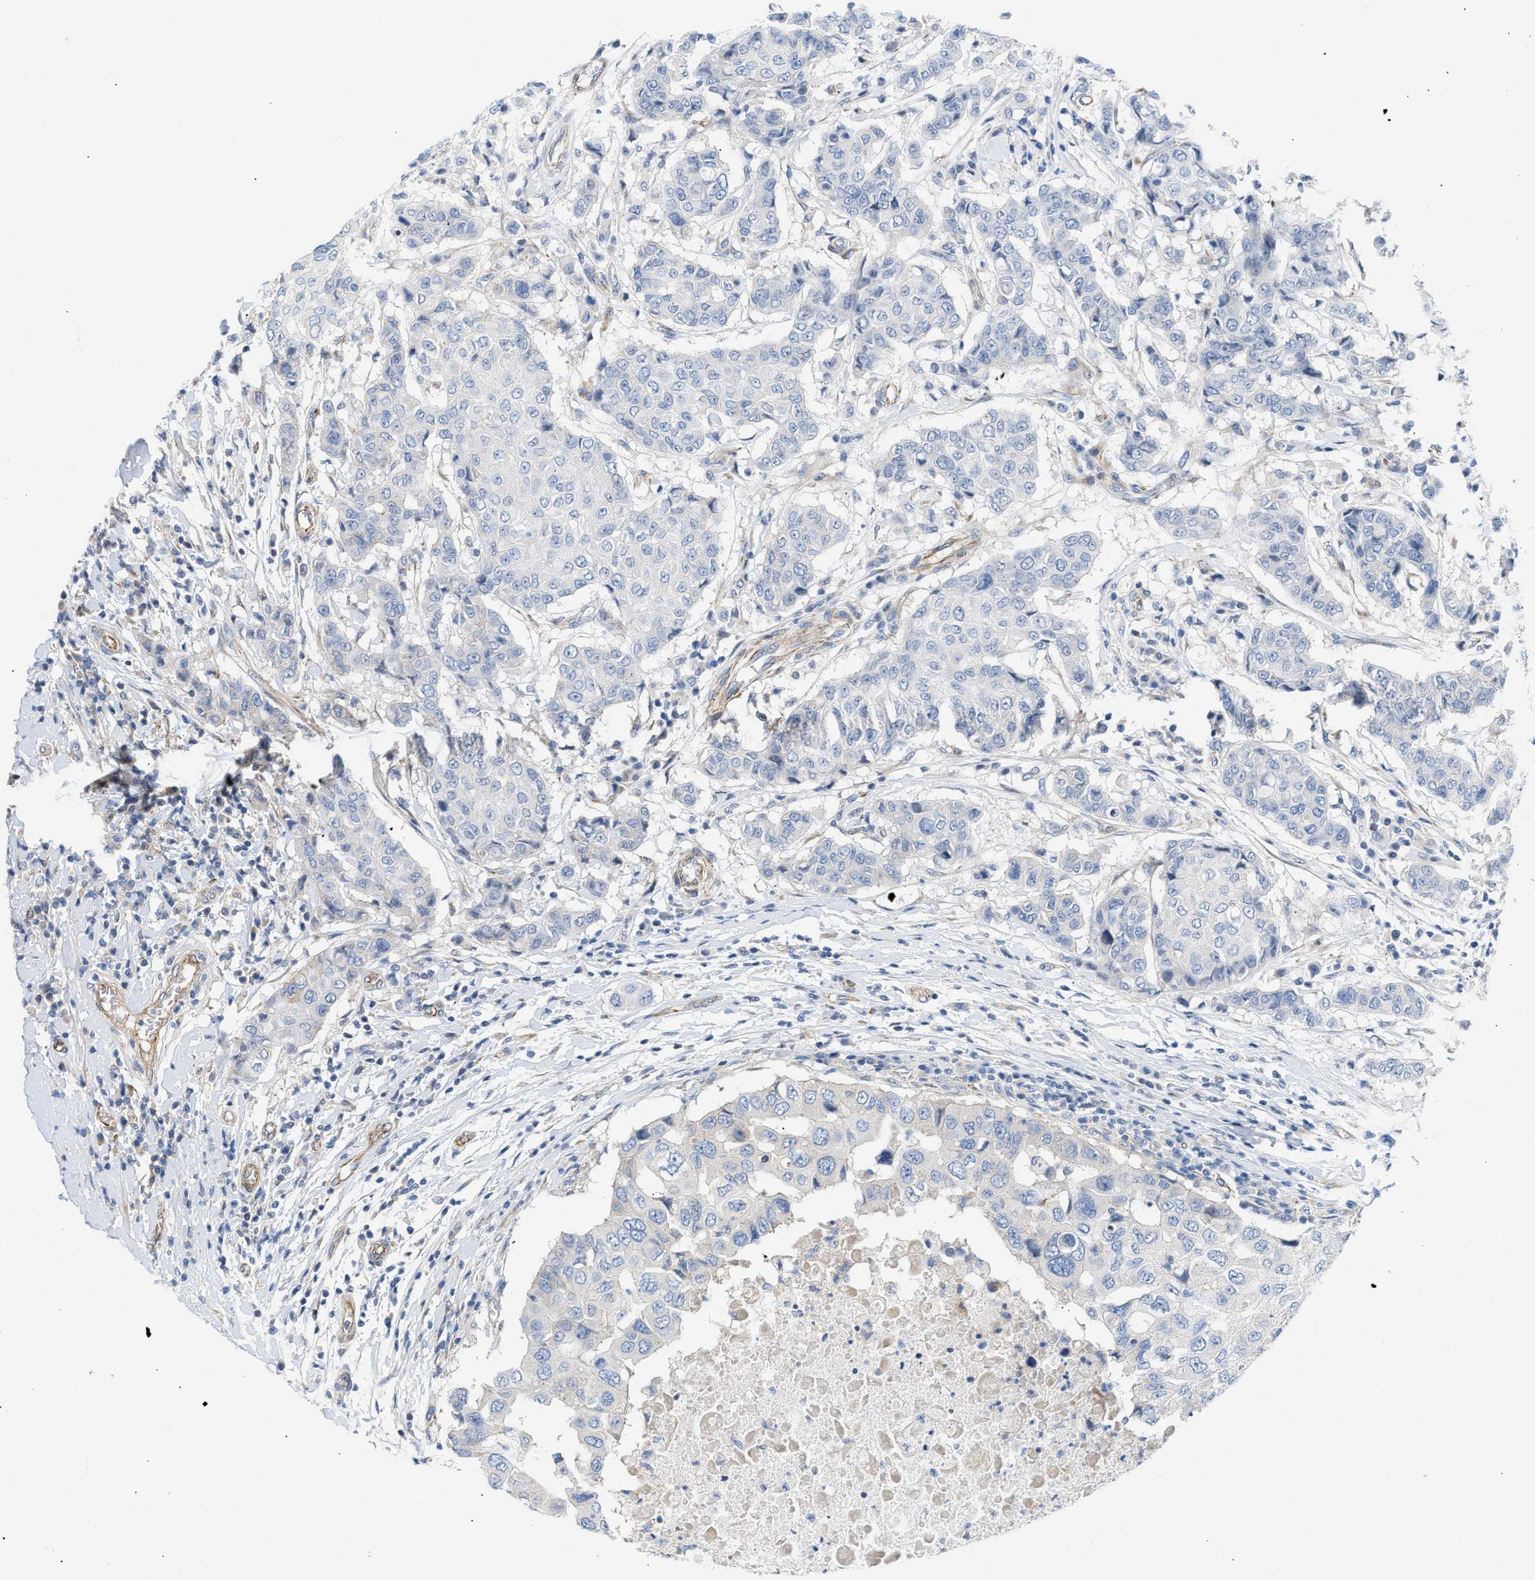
{"staining": {"intensity": "negative", "quantity": "none", "location": "none"}, "tissue": "breast cancer", "cell_type": "Tumor cells", "image_type": "cancer", "snomed": [{"axis": "morphology", "description": "Duct carcinoma"}, {"axis": "topography", "description": "Breast"}], "caption": "Tumor cells show no significant protein staining in intraductal carcinoma (breast).", "gene": "TFPI", "patient": {"sex": "female", "age": 27}}